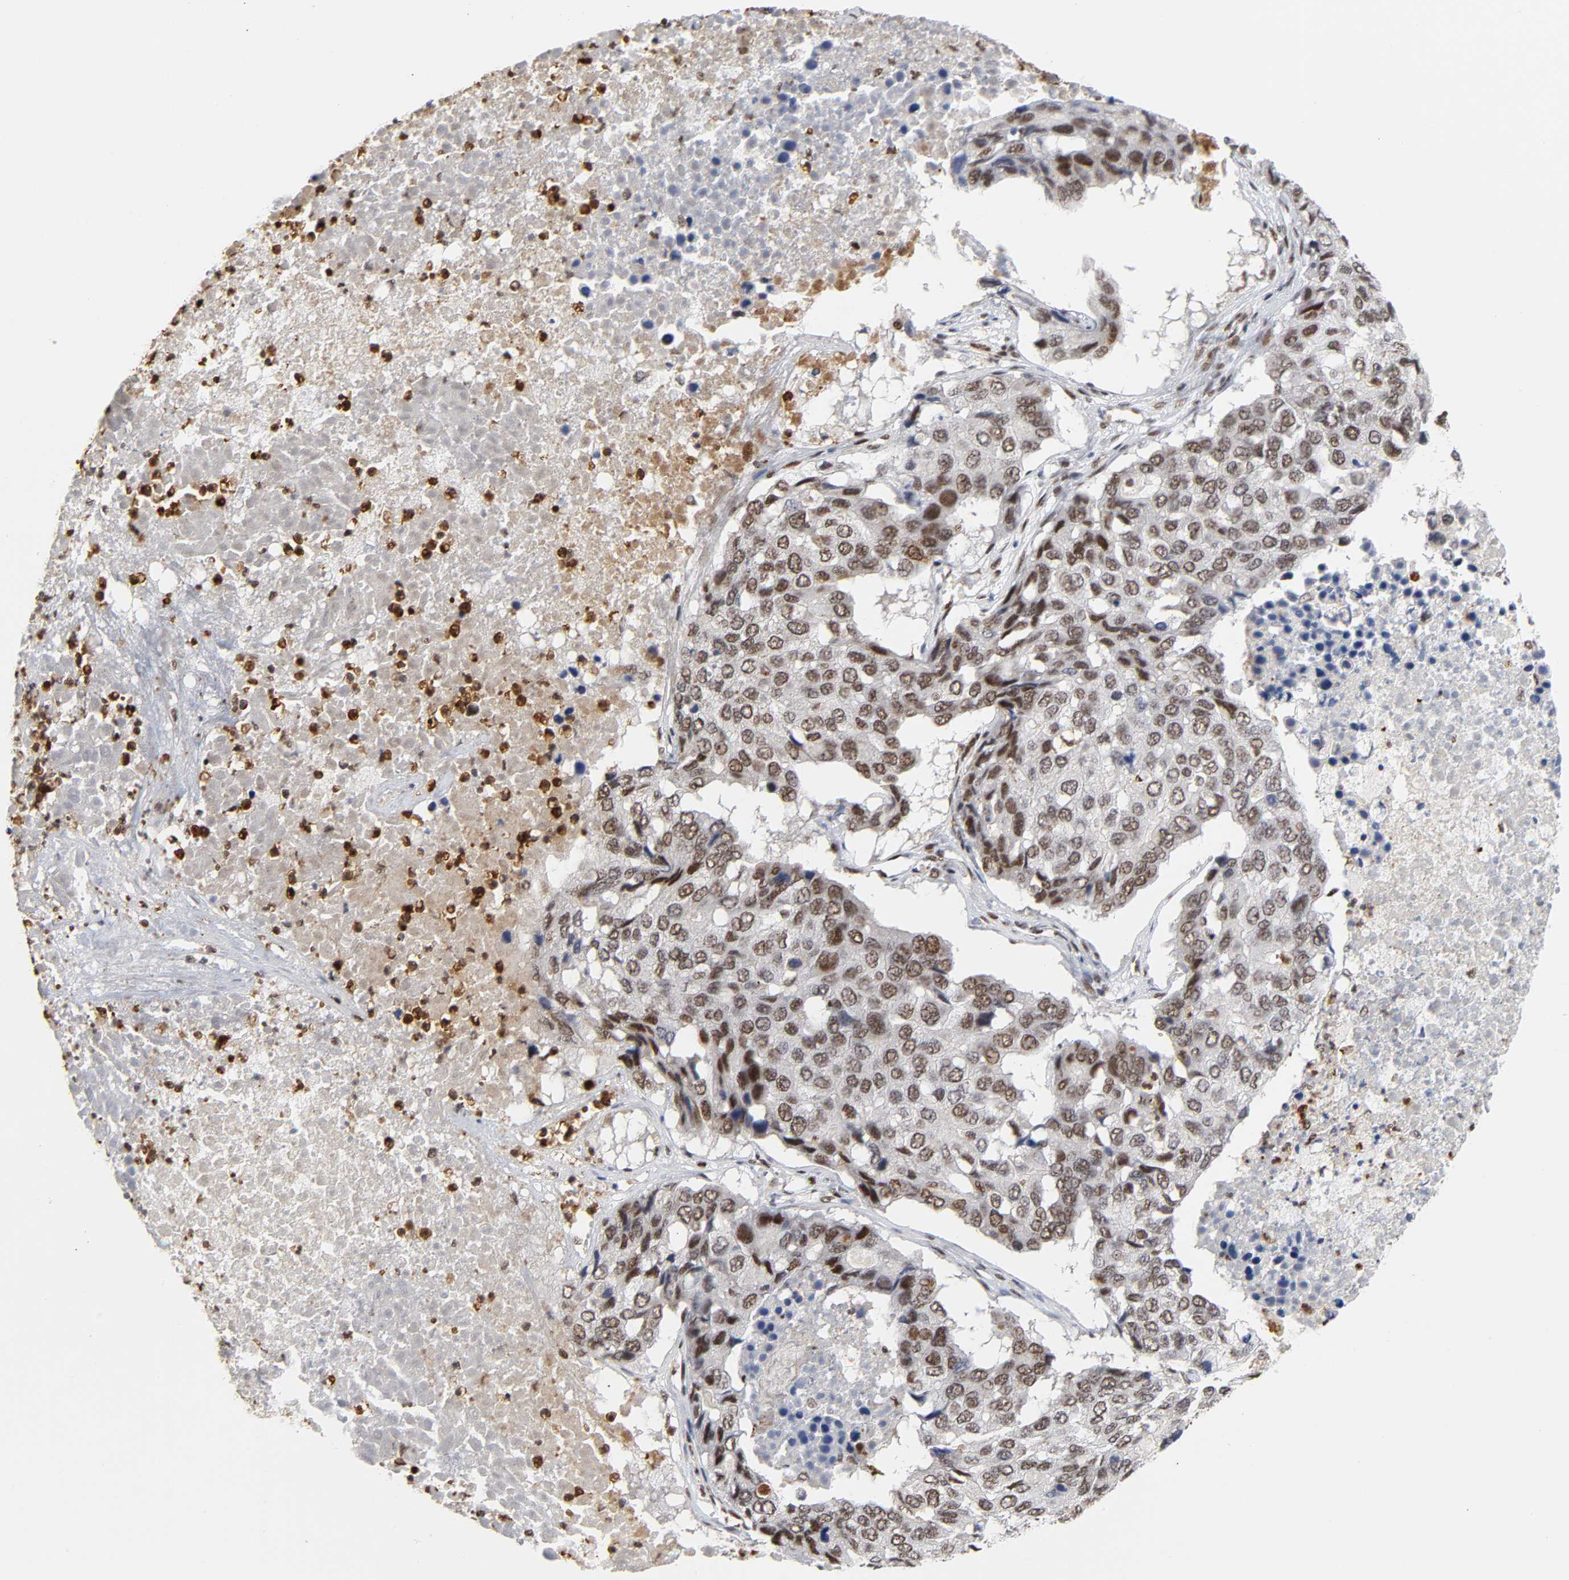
{"staining": {"intensity": "moderate", "quantity": ">75%", "location": "nuclear"}, "tissue": "pancreatic cancer", "cell_type": "Tumor cells", "image_type": "cancer", "snomed": [{"axis": "morphology", "description": "Adenocarcinoma, NOS"}, {"axis": "topography", "description": "Pancreas"}], "caption": "Pancreatic adenocarcinoma tissue exhibits moderate nuclear staining in approximately >75% of tumor cells, visualized by immunohistochemistry.", "gene": "CREBBP", "patient": {"sex": "male", "age": 50}}